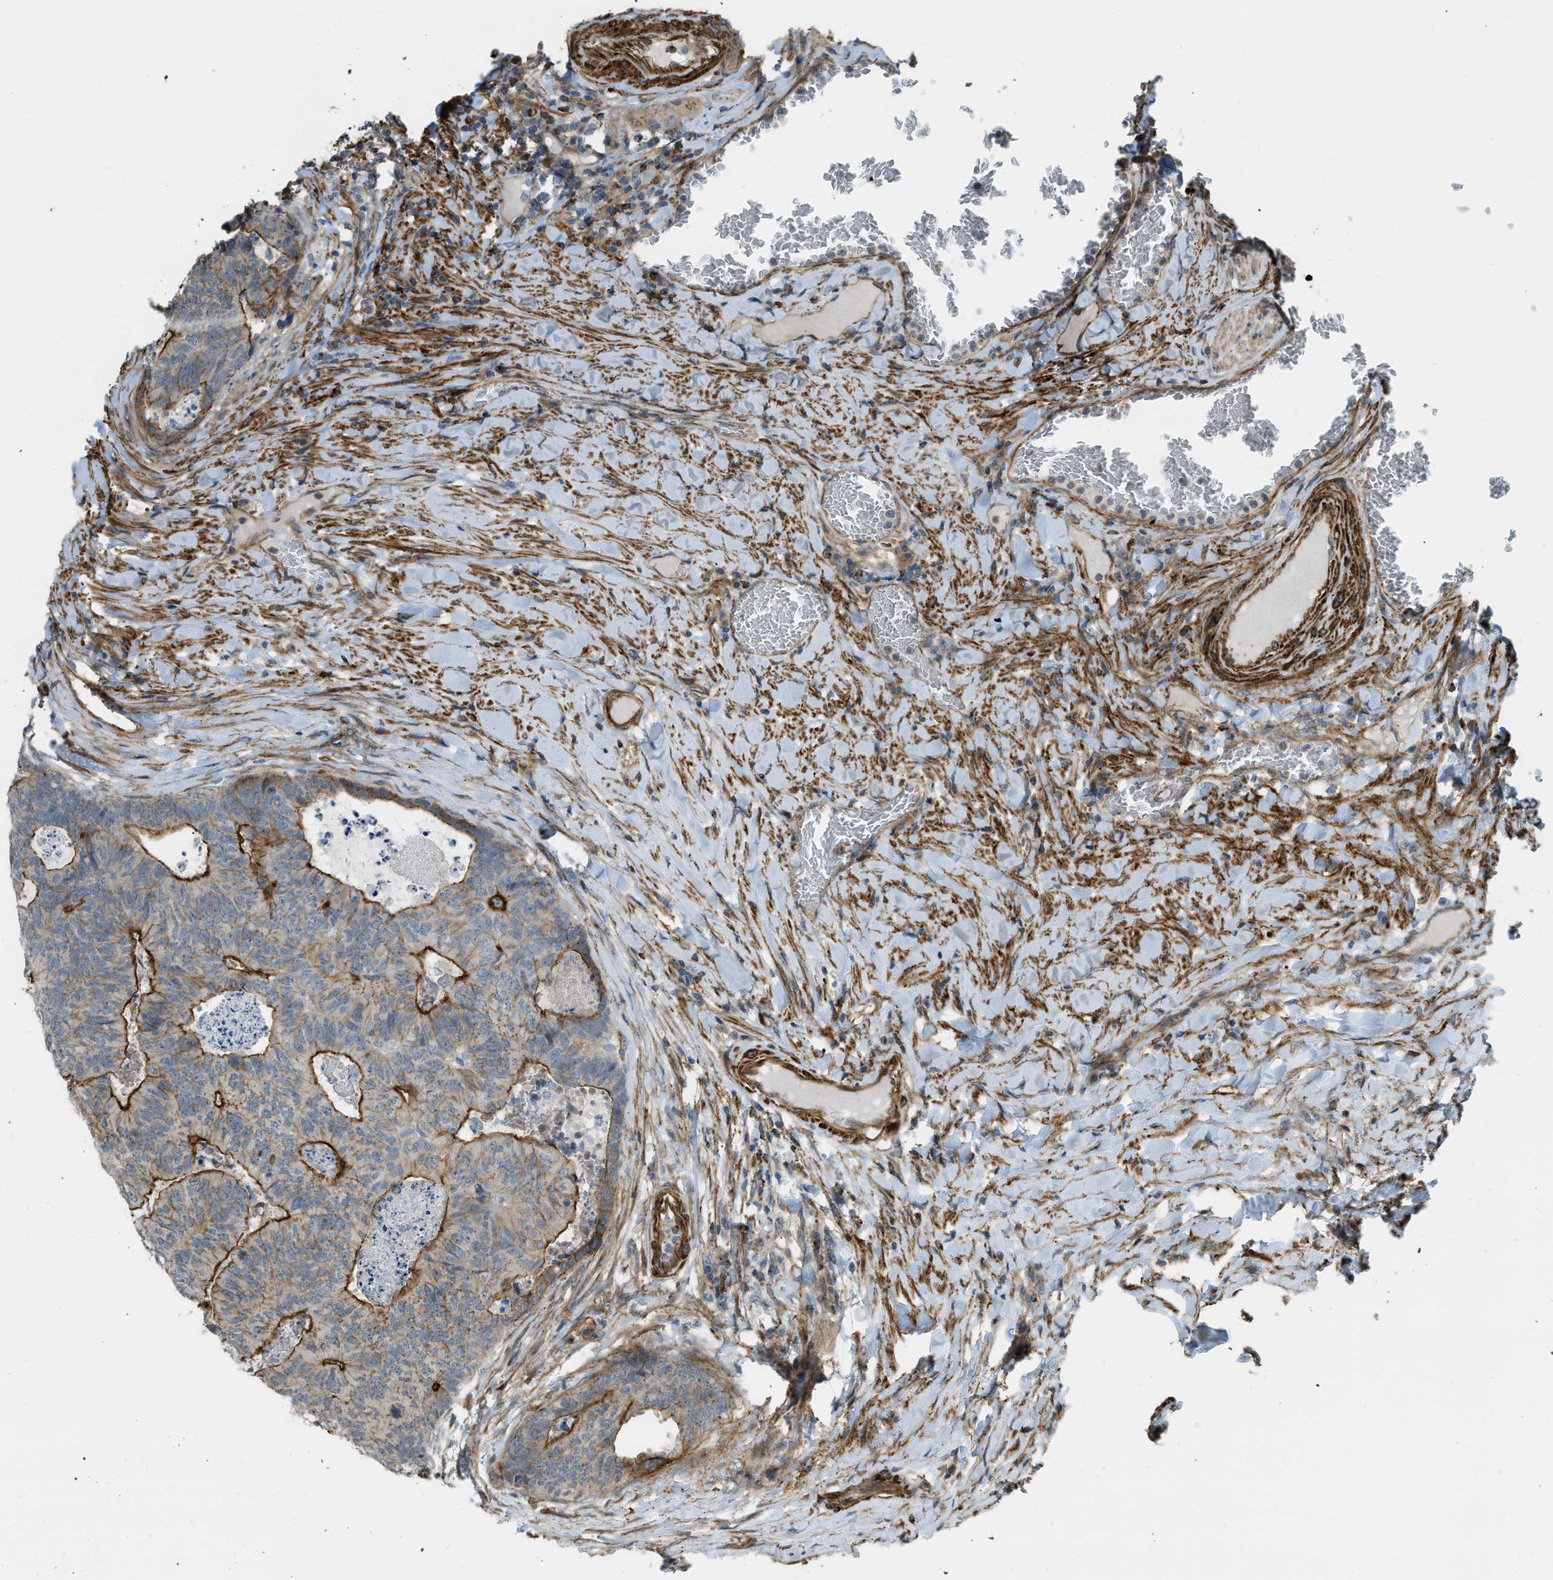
{"staining": {"intensity": "strong", "quantity": ">75%", "location": "cytoplasmic/membranous"}, "tissue": "colorectal cancer", "cell_type": "Tumor cells", "image_type": "cancer", "snomed": [{"axis": "morphology", "description": "Adenocarcinoma, NOS"}, {"axis": "topography", "description": "Colon"}], "caption": "A high-resolution histopathology image shows IHC staining of adenocarcinoma (colorectal), which exhibits strong cytoplasmic/membranous staining in approximately >75% of tumor cells.", "gene": "KIAA1671", "patient": {"sex": "female", "age": 67}}